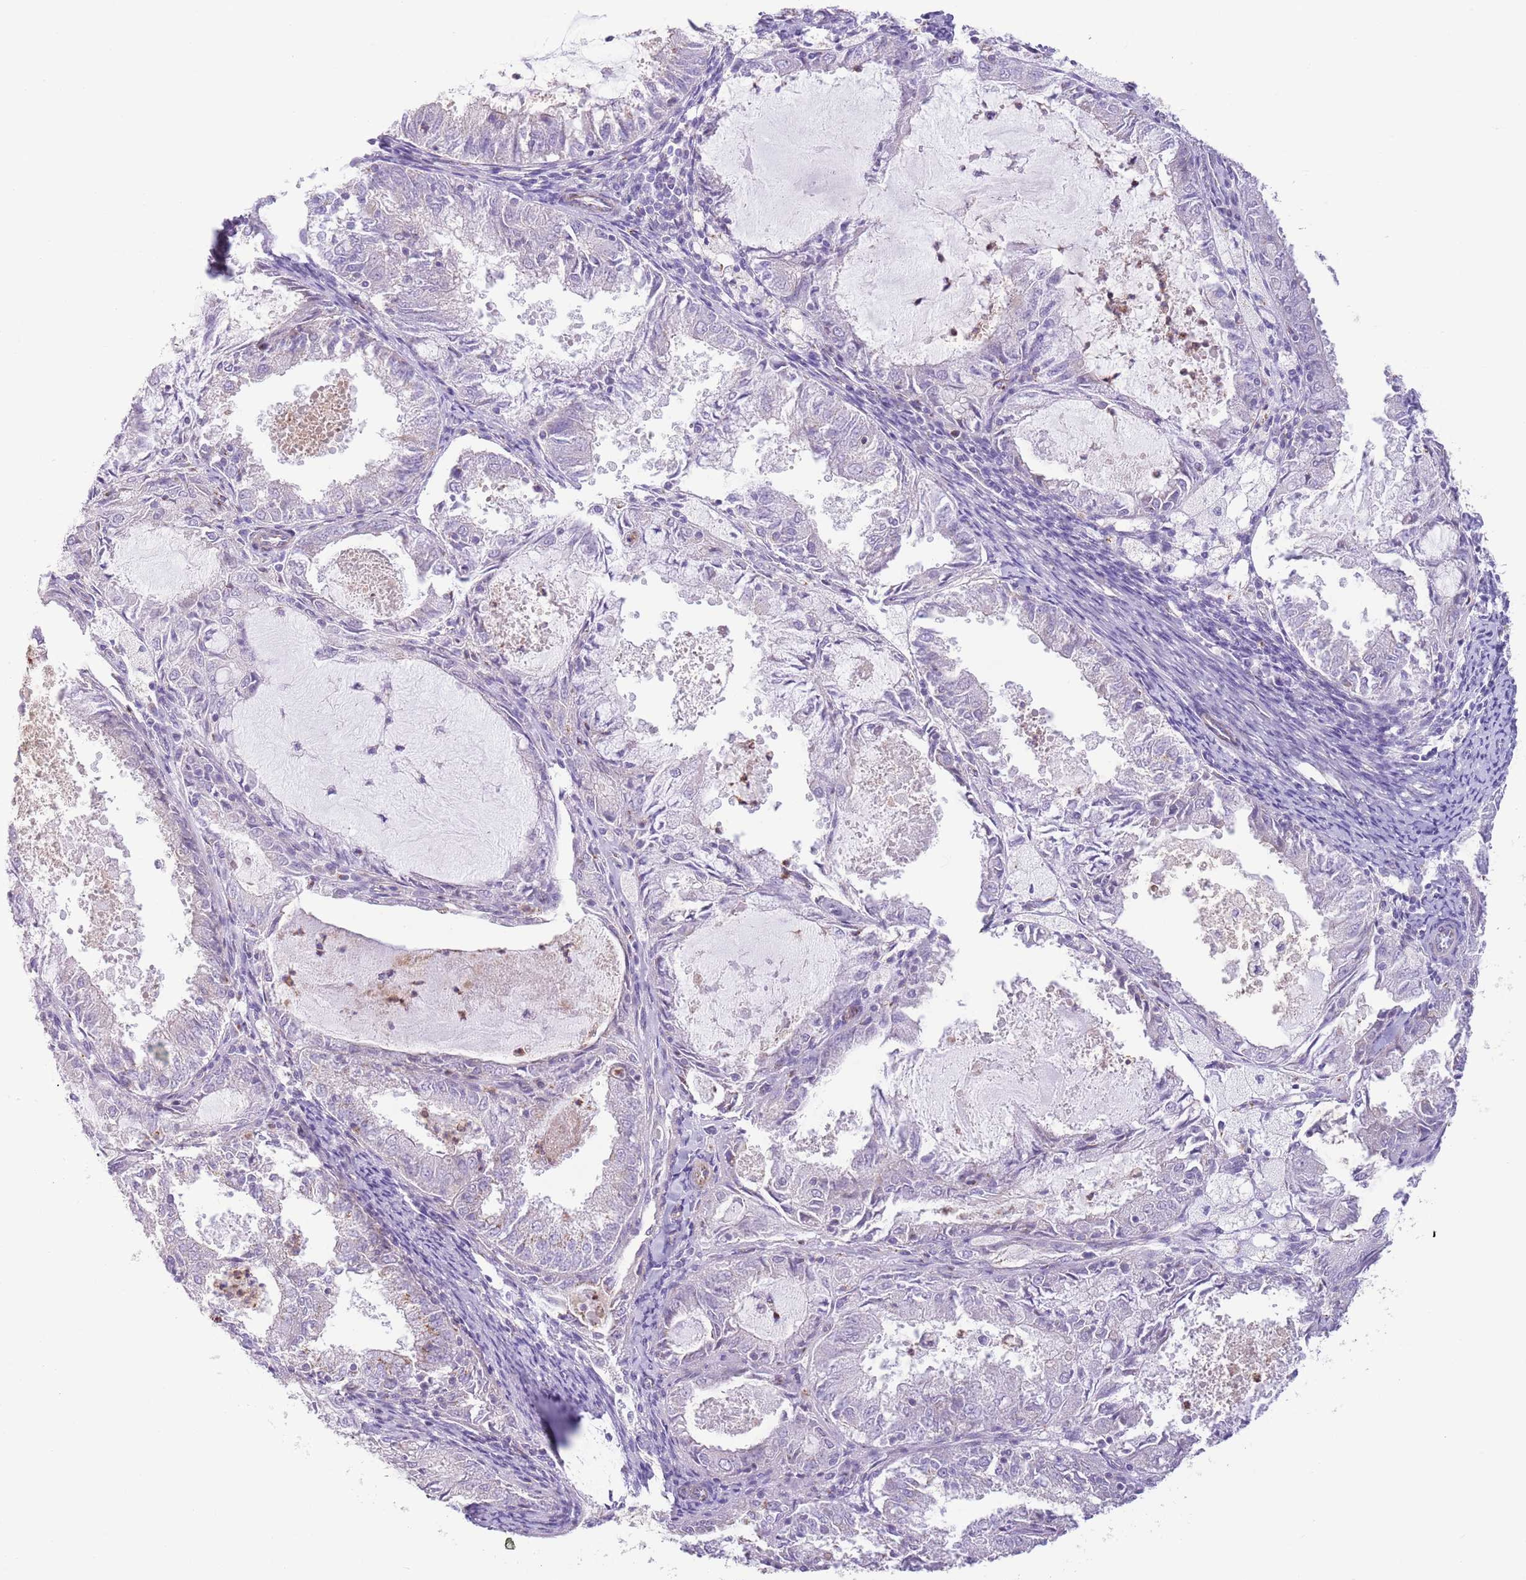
{"staining": {"intensity": "negative", "quantity": "none", "location": "none"}, "tissue": "endometrial cancer", "cell_type": "Tumor cells", "image_type": "cancer", "snomed": [{"axis": "morphology", "description": "Adenocarcinoma, NOS"}, {"axis": "topography", "description": "Endometrium"}], "caption": "An immunohistochemistry histopathology image of endometrial cancer is shown. There is no staining in tumor cells of endometrial cancer.", "gene": "C20orf96", "patient": {"sex": "female", "age": 57}}